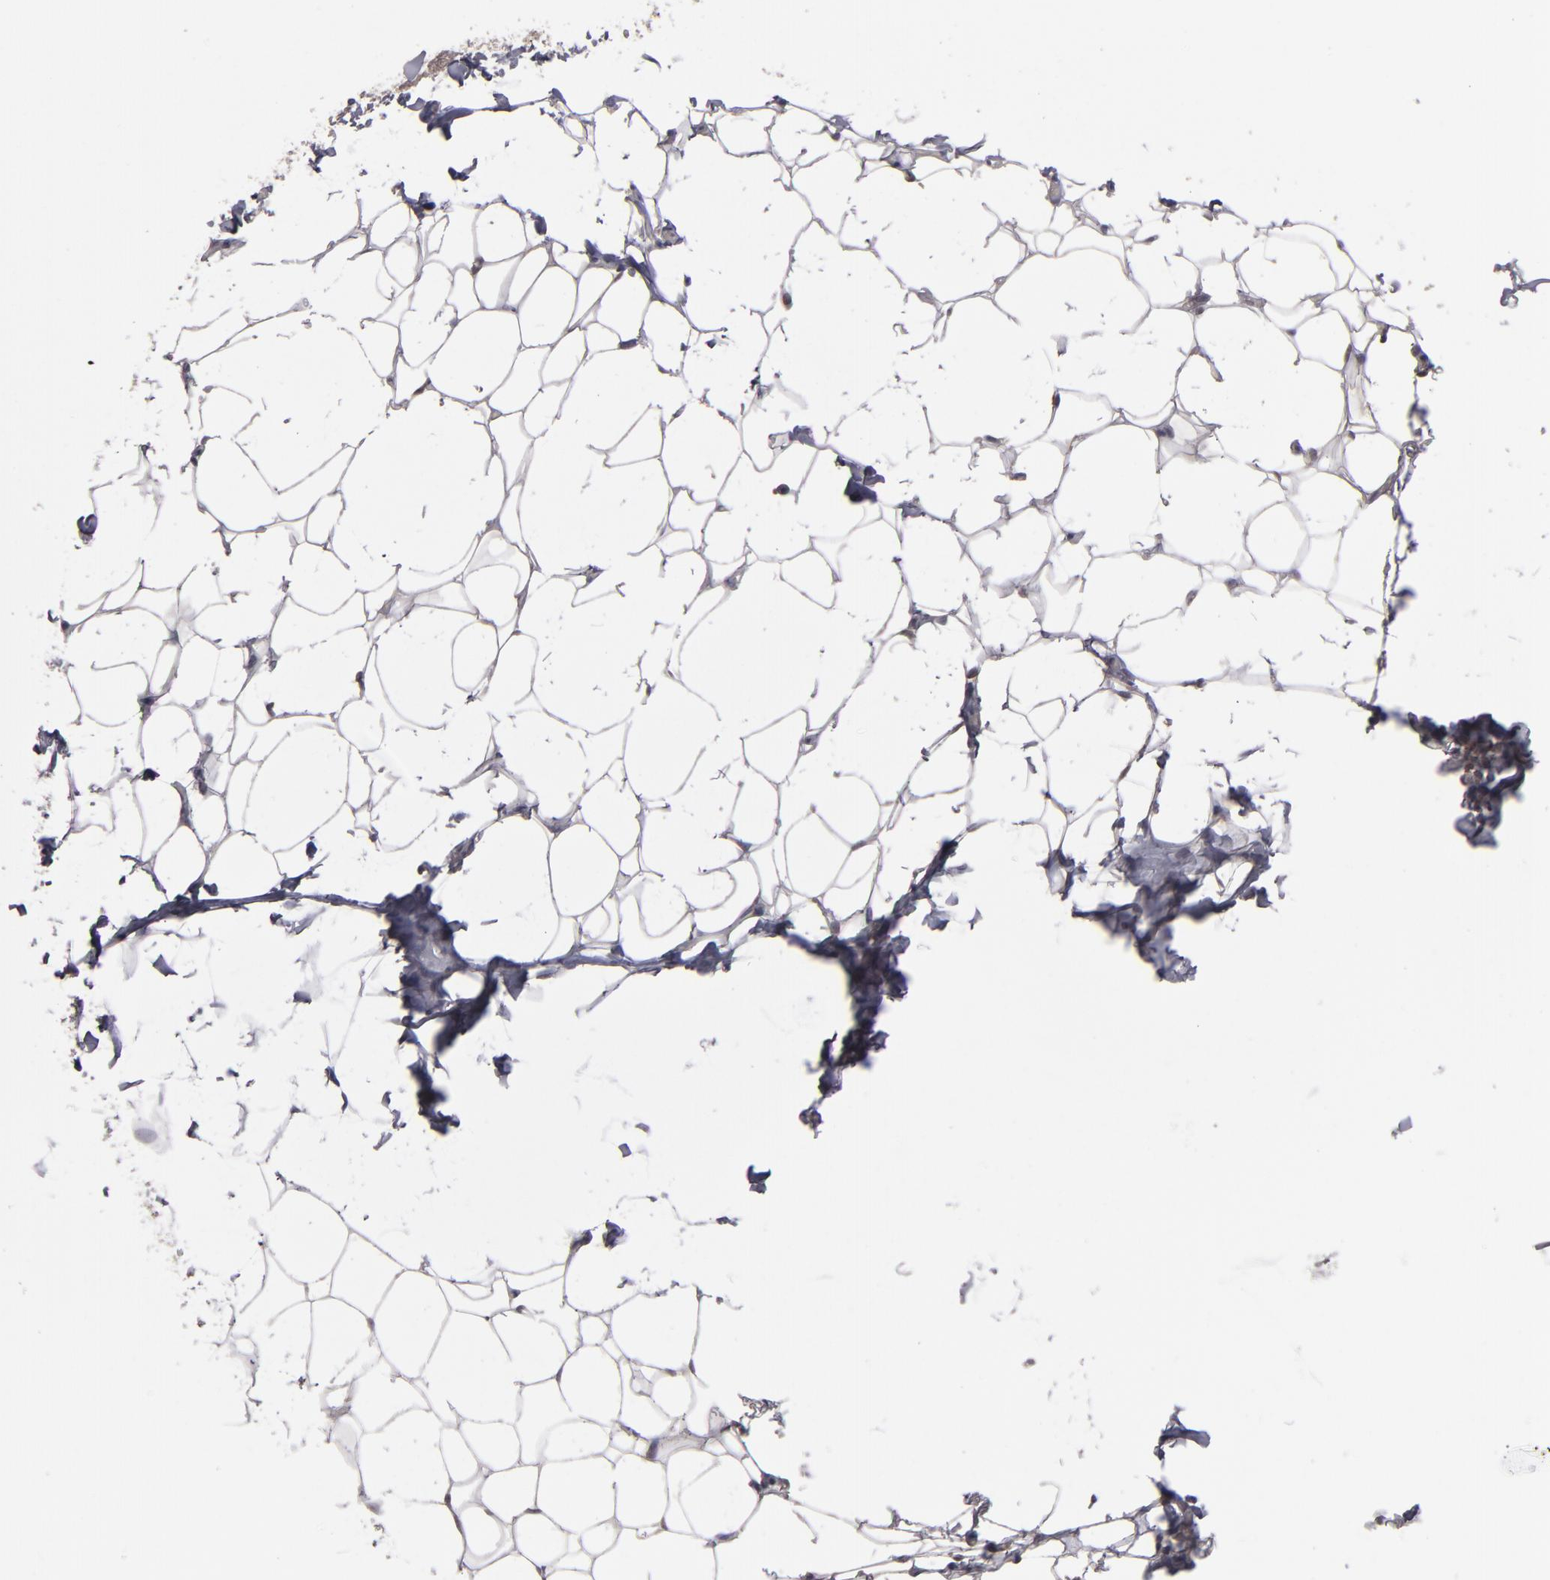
{"staining": {"intensity": "negative", "quantity": "none", "location": "none"}, "tissue": "adipose tissue", "cell_type": "Adipocytes", "image_type": "normal", "snomed": [{"axis": "morphology", "description": "Normal tissue, NOS"}, {"axis": "topography", "description": "Soft tissue"}], "caption": "The immunohistochemistry (IHC) image has no significant positivity in adipocytes of adipose tissue.", "gene": "TYMS", "patient": {"sex": "male", "age": 26}}